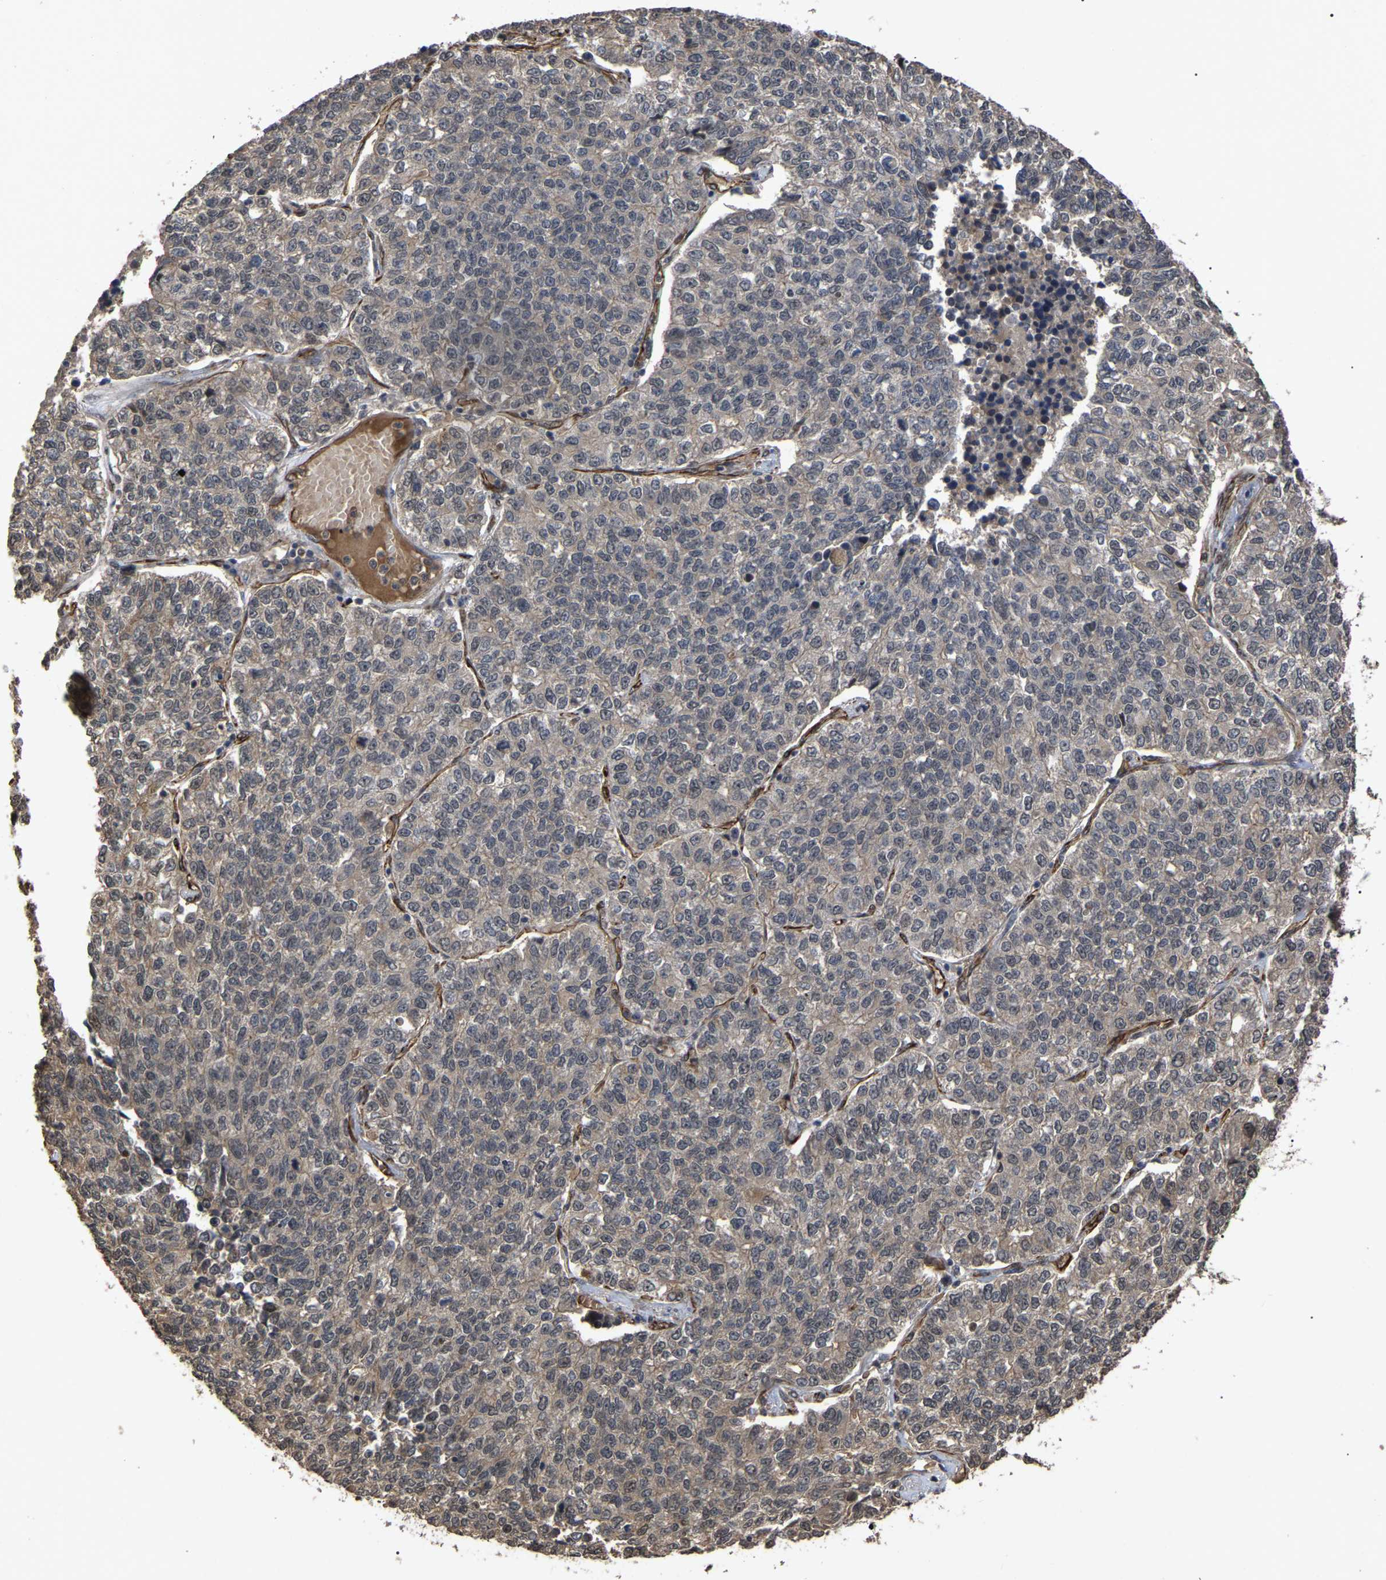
{"staining": {"intensity": "weak", "quantity": ">75%", "location": "cytoplasmic/membranous"}, "tissue": "lung cancer", "cell_type": "Tumor cells", "image_type": "cancer", "snomed": [{"axis": "morphology", "description": "Adenocarcinoma, NOS"}, {"axis": "topography", "description": "Lung"}], "caption": "Lung cancer (adenocarcinoma) was stained to show a protein in brown. There is low levels of weak cytoplasmic/membranous positivity in approximately >75% of tumor cells. The staining was performed using DAB (3,3'-diaminobenzidine) to visualize the protein expression in brown, while the nuclei were stained in blue with hematoxylin (Magnification: 20x).", "gene": "FAM161B", "patient": {"sex": "male", "age": 49}}